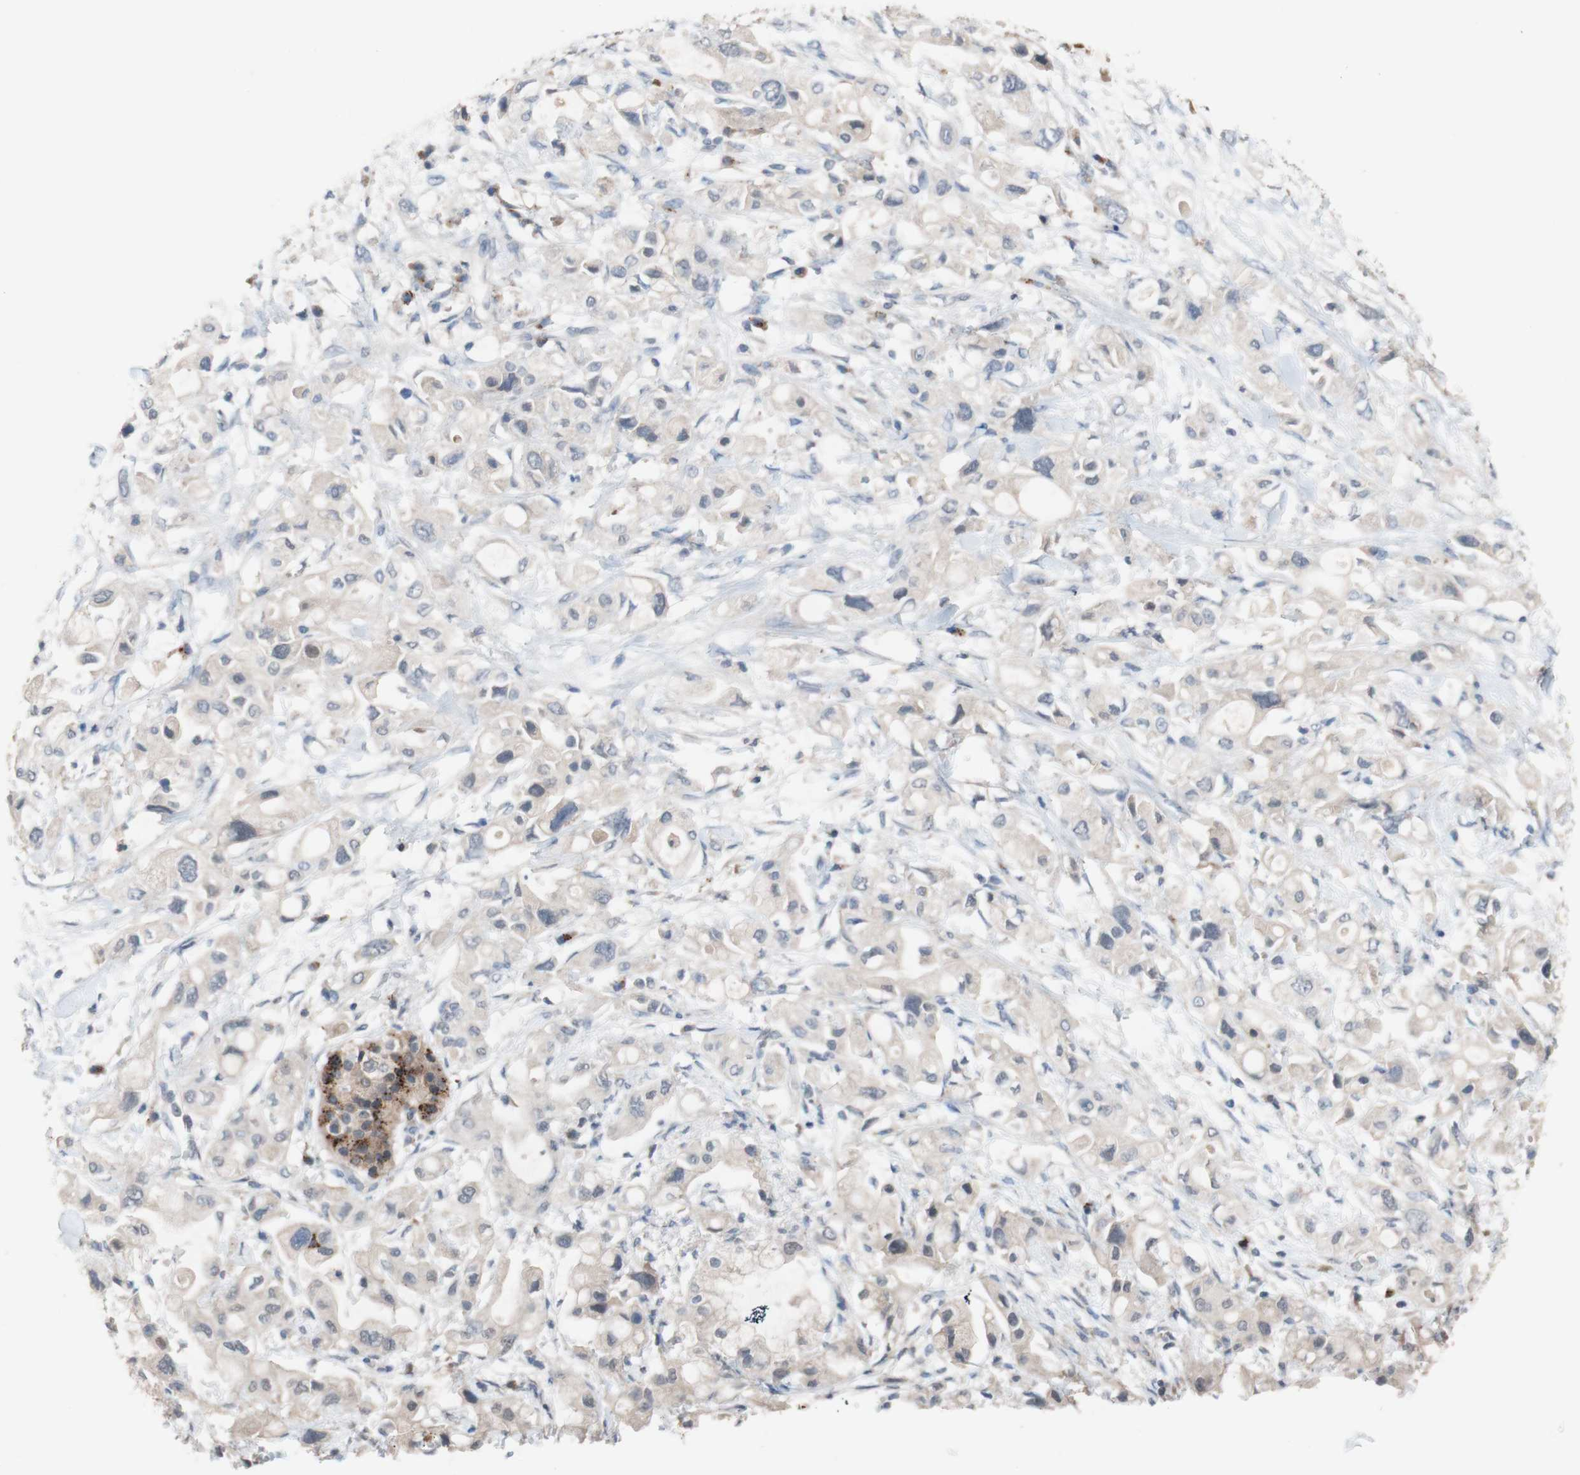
{"staining": {"intensity": "weak", "quantity": "<25%", "location": "cytoplasmic/membranous"}, "tissue": "pancreatic cancer", "cell_type": "Tumor cells", "image_type": "cancer", "snomed": [{"axis": "morphology", "description": "Adenocarcinoma, NOS"}, {"axis": "topography", "description": "Pancreas"}], "caption": "Immunohistochemical staining of human adenocarcinoma (pancreatic) exhibits no significant positivity in tumor cells. The staining was performed using DAB to visualize the protein expression in brown, while the nuclei were stained in blue with hematoxylin (Magnification: 20x).", "gene": "PEX2", "patient": {"sex": "female", "age": 56}}